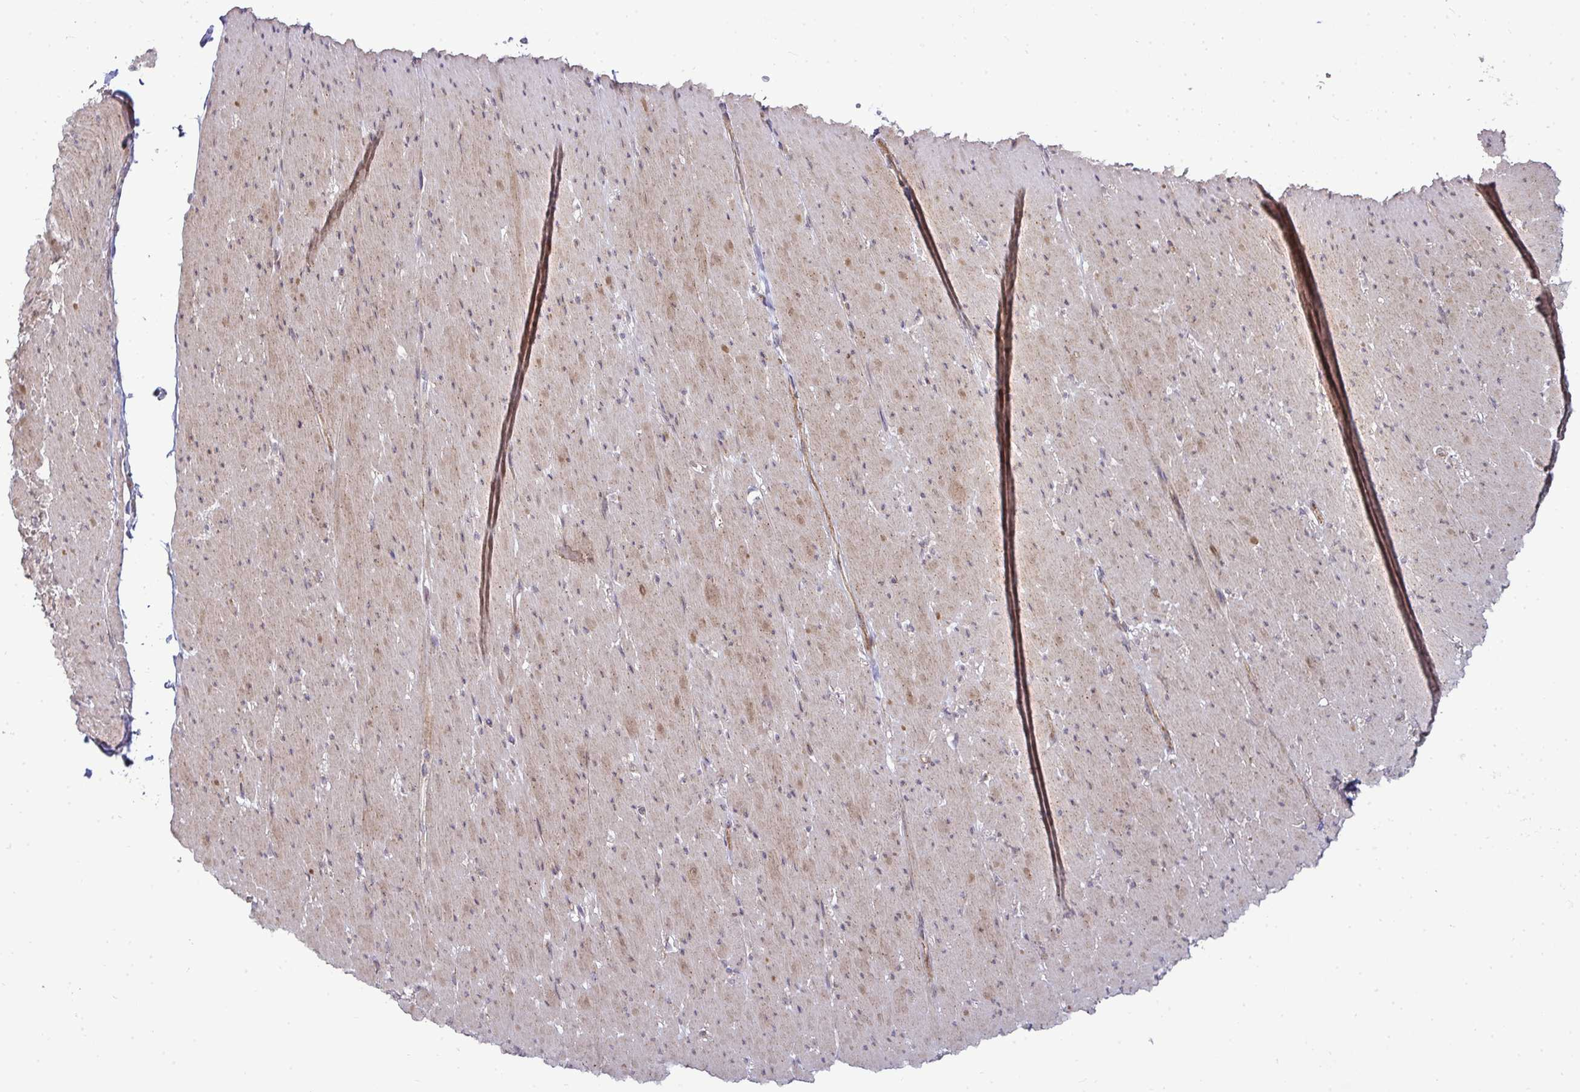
{"staining": {"intensity": "moderate", "quantity": ">75%", "location": "cytoplasmic/membranous"}, "tissue": "smooth muscle", "cell_type": "Smooth muscle cells", "image_type": "normal", "snomed": [{"axis": "morphology", "description": "Normal tissue, NOS"}, {"axis": "topography", "description": "Smooth muscle"}, {"axis": "topography", "description": "Rectum"}], "caption": "Benign smooth muscle shows moderate cytoplasmic/membranous positivity in approximately >75% of smooth muscle cells (DAB IHC, brown staining for protein, blue staining for nuclei)..", "gene": "SH2D1B", "patient": {"sex": "male", "age": 53}}